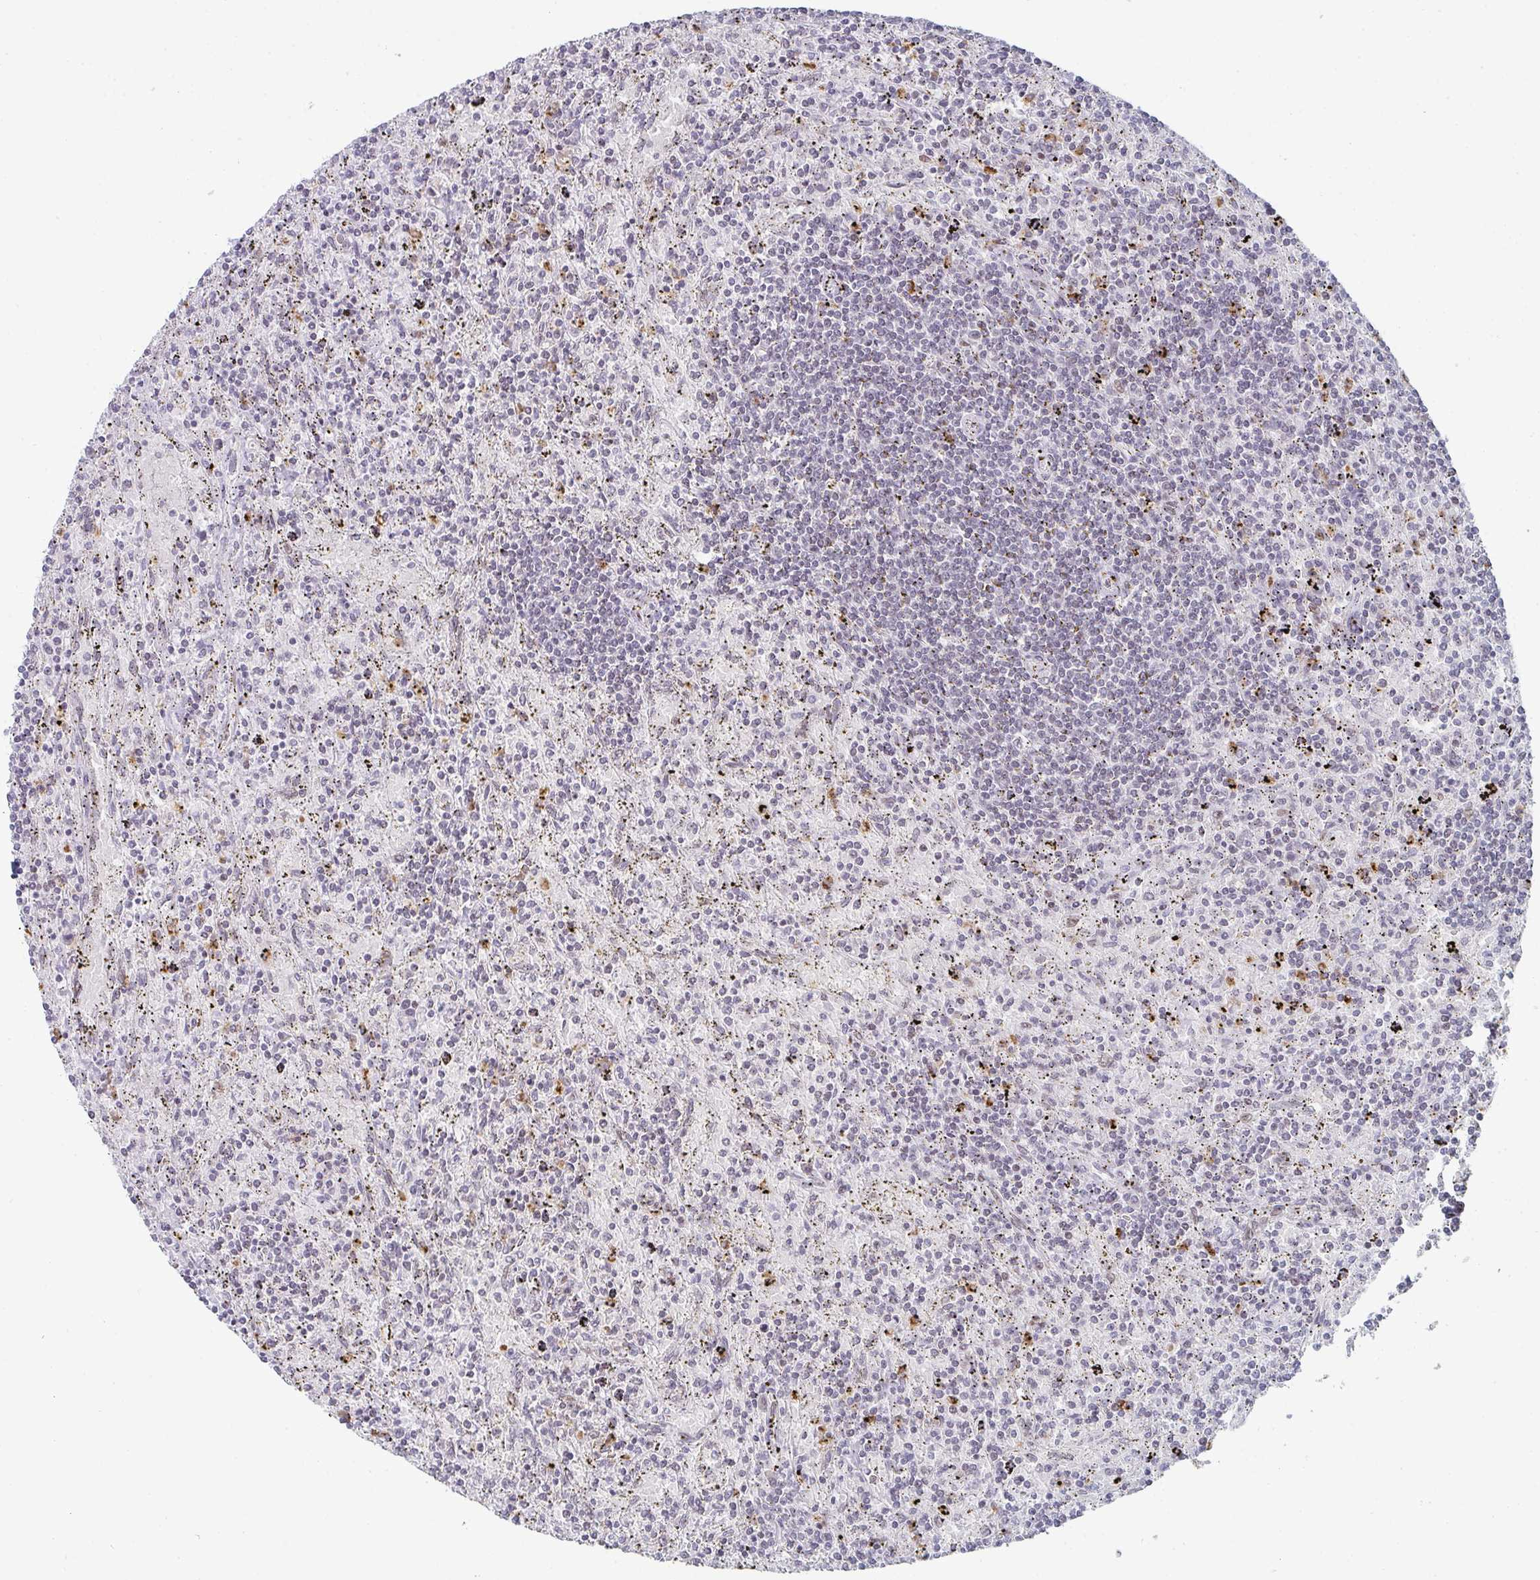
{"staining": {"intensity": "negative", "quantity": "none", "location": "none"}, "tissue": "lymphoma", "cell_type": "Tumor cells", "image_type": "cancer", "snomed": [{"axis": "morphology", "description": "Malignant lymphoma, non-Hodgkin's type, Low grade"}, {"axis": "topography", "description": "Spleen"}], "caption": "This histopathology image is of lymphoma stained with immunohistochemistry (IHC) to label a protein in brown with the nuclei are counter-stained blue. There is no expression in tumor cells.", "gene": "LIN54", "patient": {"sex": "male", "age": 76}}